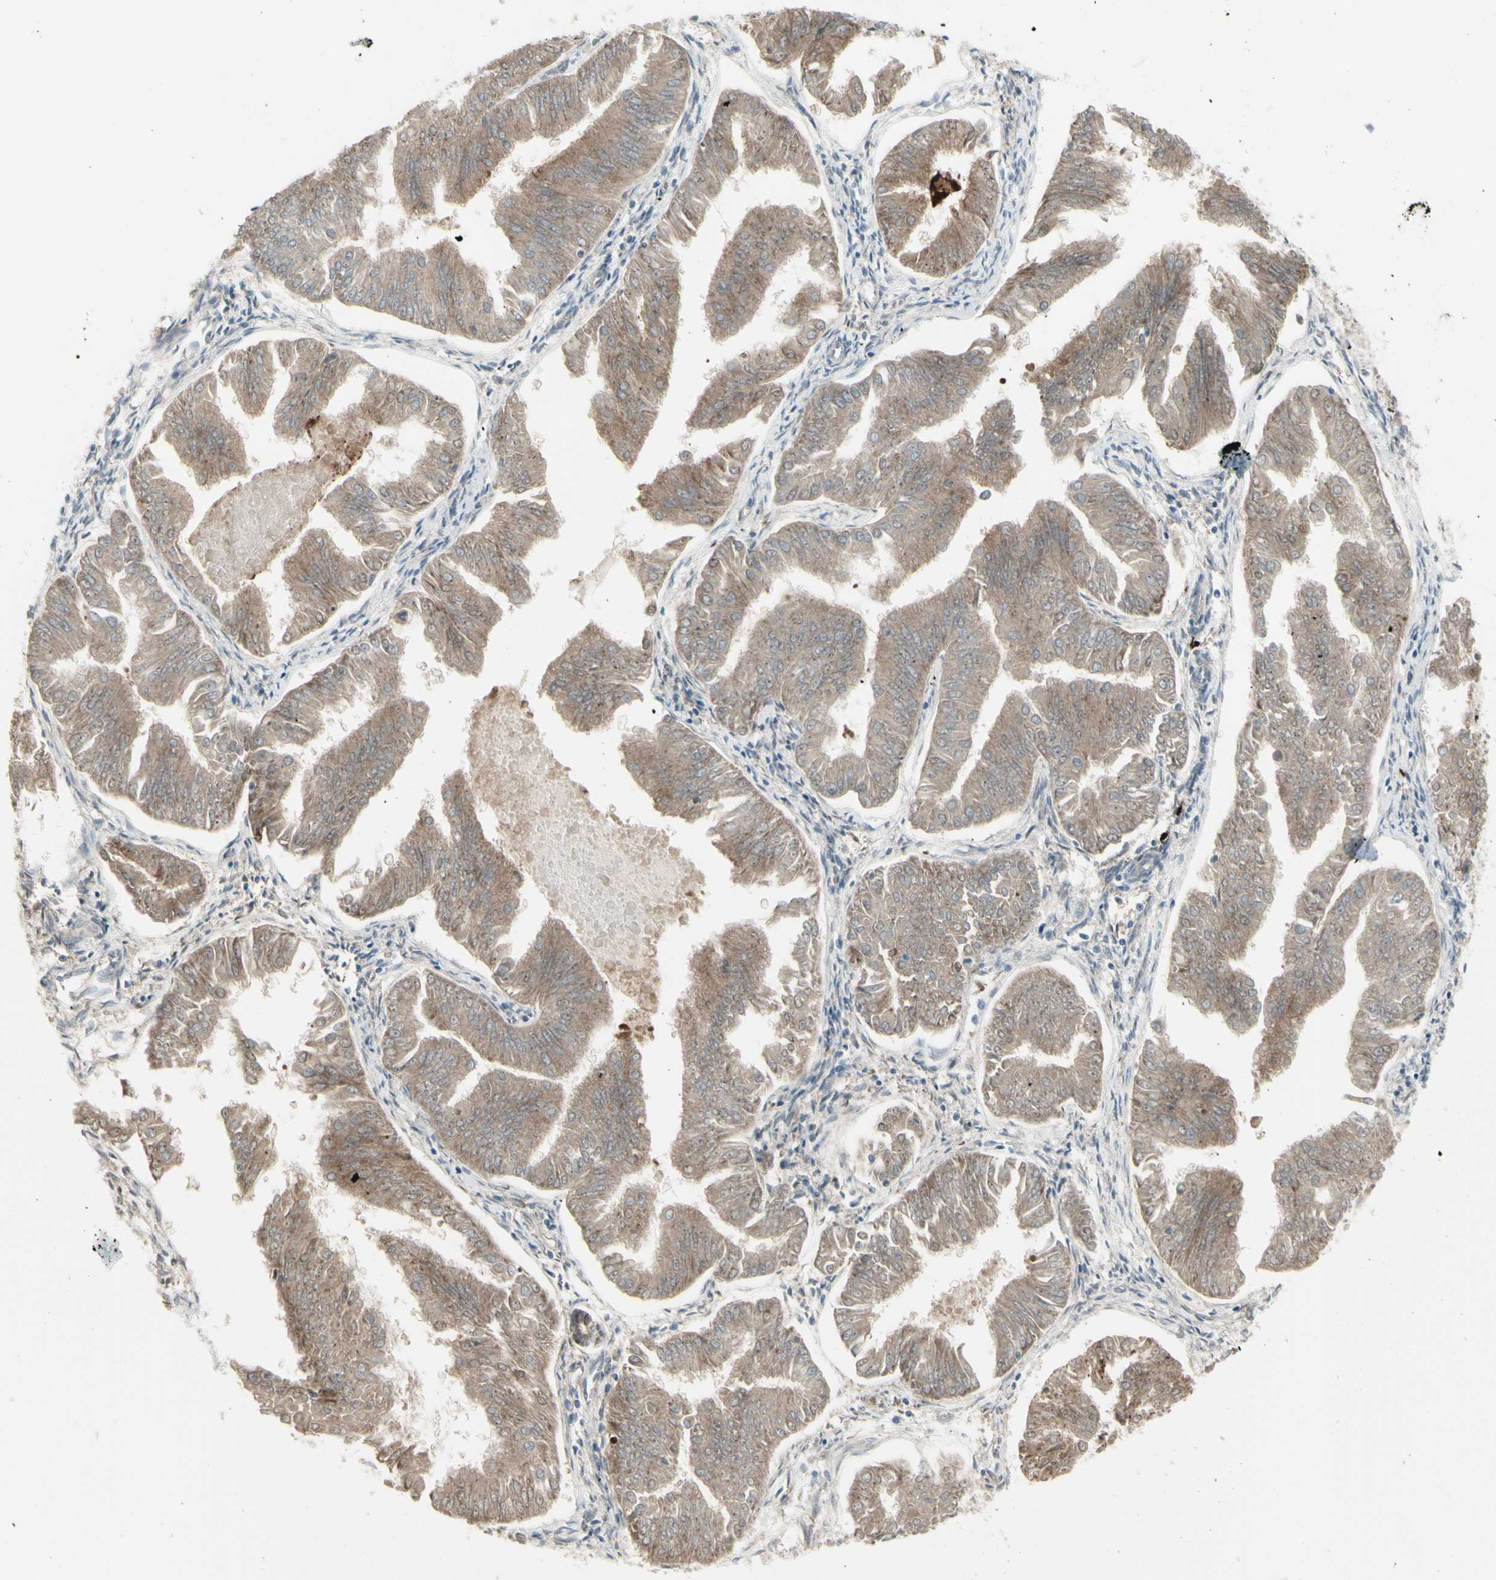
{"staining": {"intensity": "weak", "quantity": ">75%", "location": "cytoplasmic/membranous"}, "tissue": "endometrial cancer", "cell_type": "Tumor cells", "image_type": "cancer", "snomed": [{"axis": "morphology", "description": "Adenocarcinoma, NOS"}, {"axis": "topography", "description": "Endometrium"}], "caption": "Human endometrial cancer (adenocarcinoma) stained with a brown dye shows weak cytoplasmic/membranous positive positivity in about >75% of tumor cells.", "gene": "NAXD", "patient": {"sex": "female", "age": 53}}